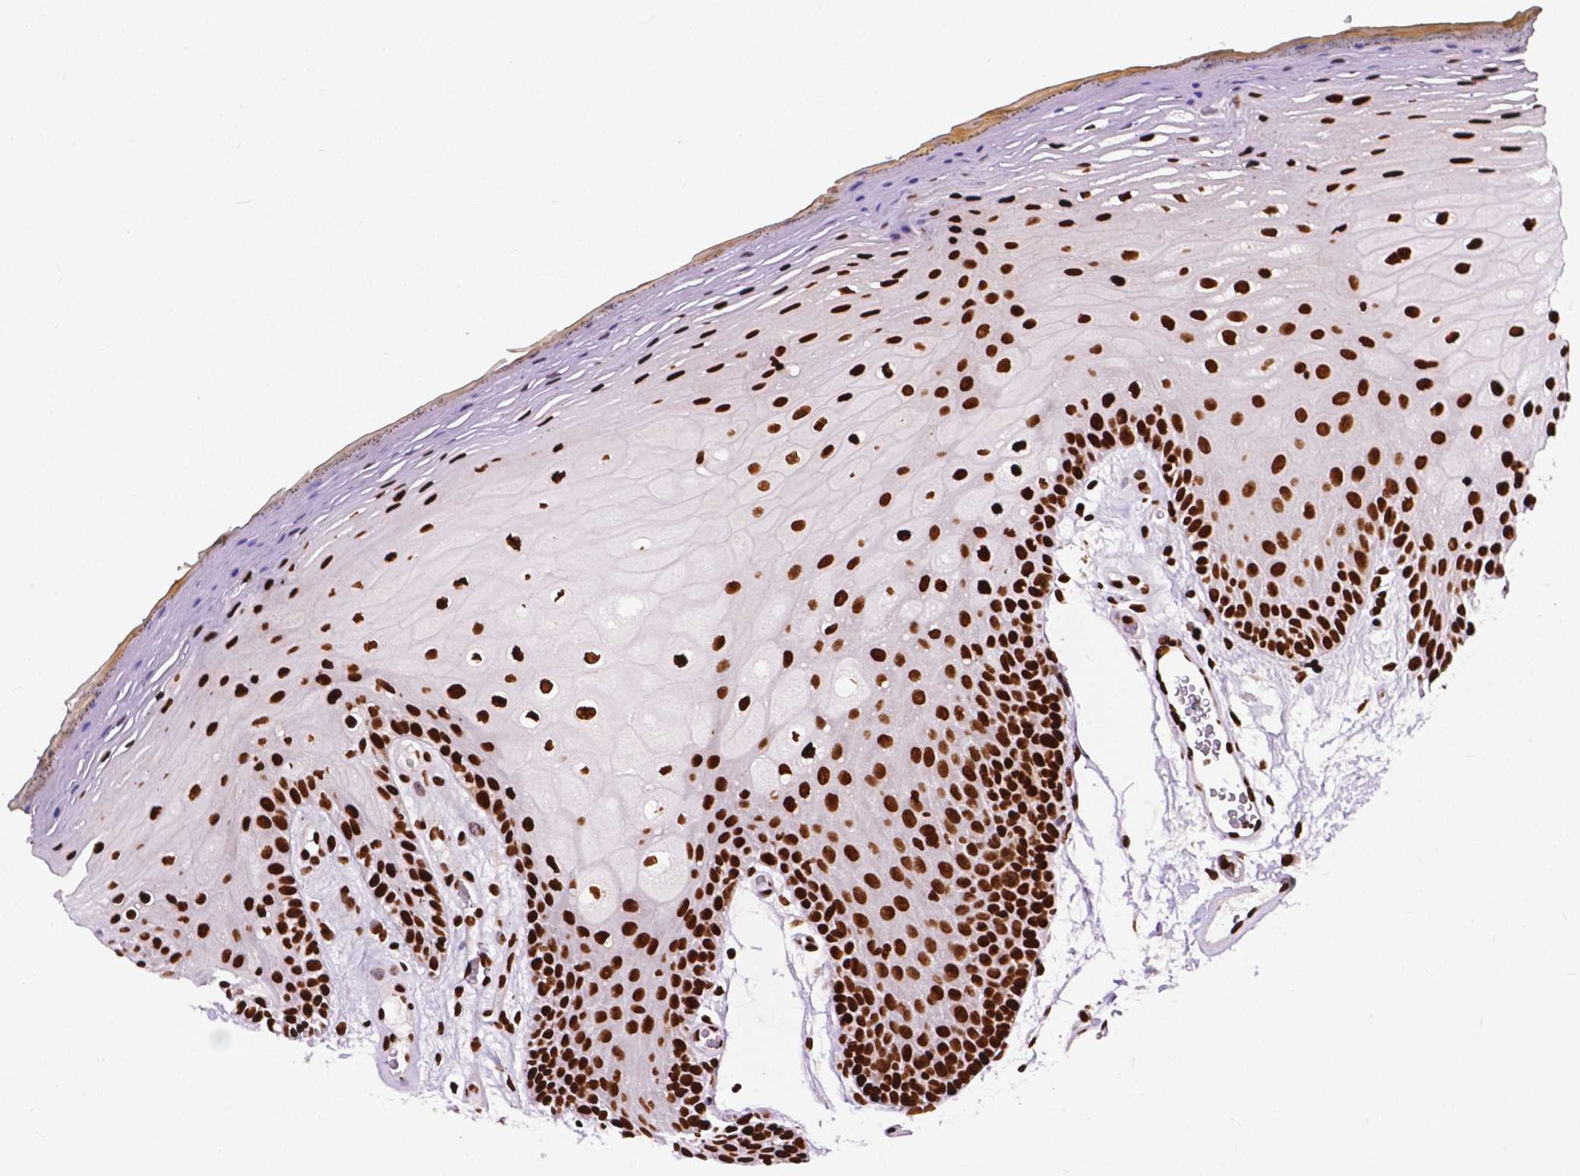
{"staining": {"intensity": "strong", "quantity": ">75%", "location": "nuclear"}, "tissue": "oral mucosa", "cell_type": "Squamous epithelial cells", "image_type": "normal", "snomed": [{"axis": "morphology", "description": "Normal tissue, NOS"}, {"axis": "morphology", "description": "Squamous cell carcinoma, NOS"}, {"axis": "topography", "description": "Oral tissue"}, {"axis": "topography", "description": "Head-Neck"}], "caption": "Oral mucosa stained with IHC exhibits strong nuclear expression in about >75% of squamous epithelial cells.", "gene": "SMIM5", "patient": {"sex": "male", "age": 52}}